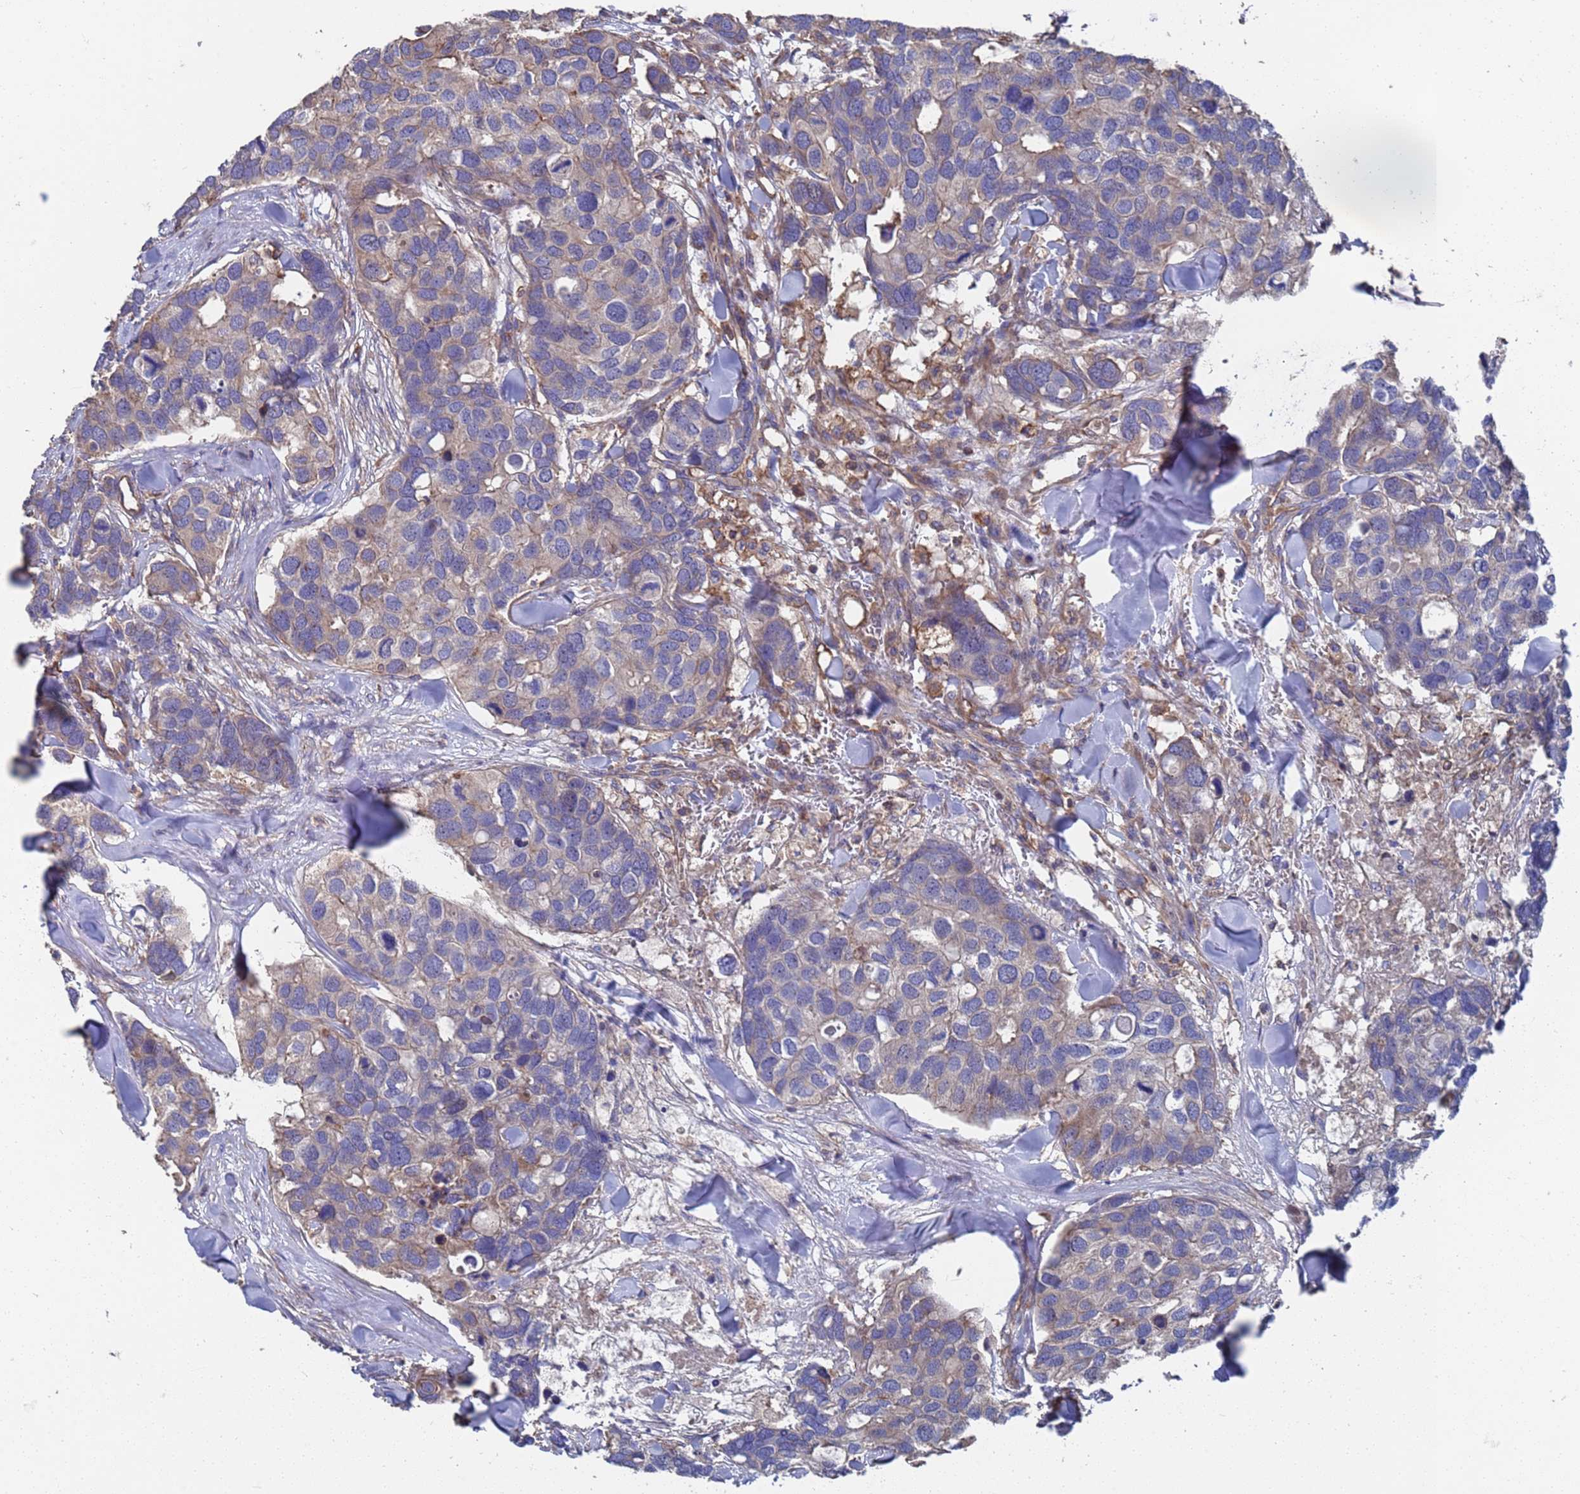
{"staining": {"intensity": "weak", "quantity": "25%-75%", "location": "cytoplasmic/membranous"}, "tissue": "breast cancer", "cell_type": "Tumor cells", "image_type": "cancer", "snomed": [{"axis": "morphology", "description": "Duct carcinoma"}, {"axis": "topography", "description": "Breast"}], "caption": "A micrograph showing weak cytoplasmic/membranous positivity in approximately 25%-75% of tumor cells in breast intraductal carcinoma, as visualized by brown immunohistochemical staining.", "gene": "PYCR1", "patient": {"sex": "female", "age": 83}}